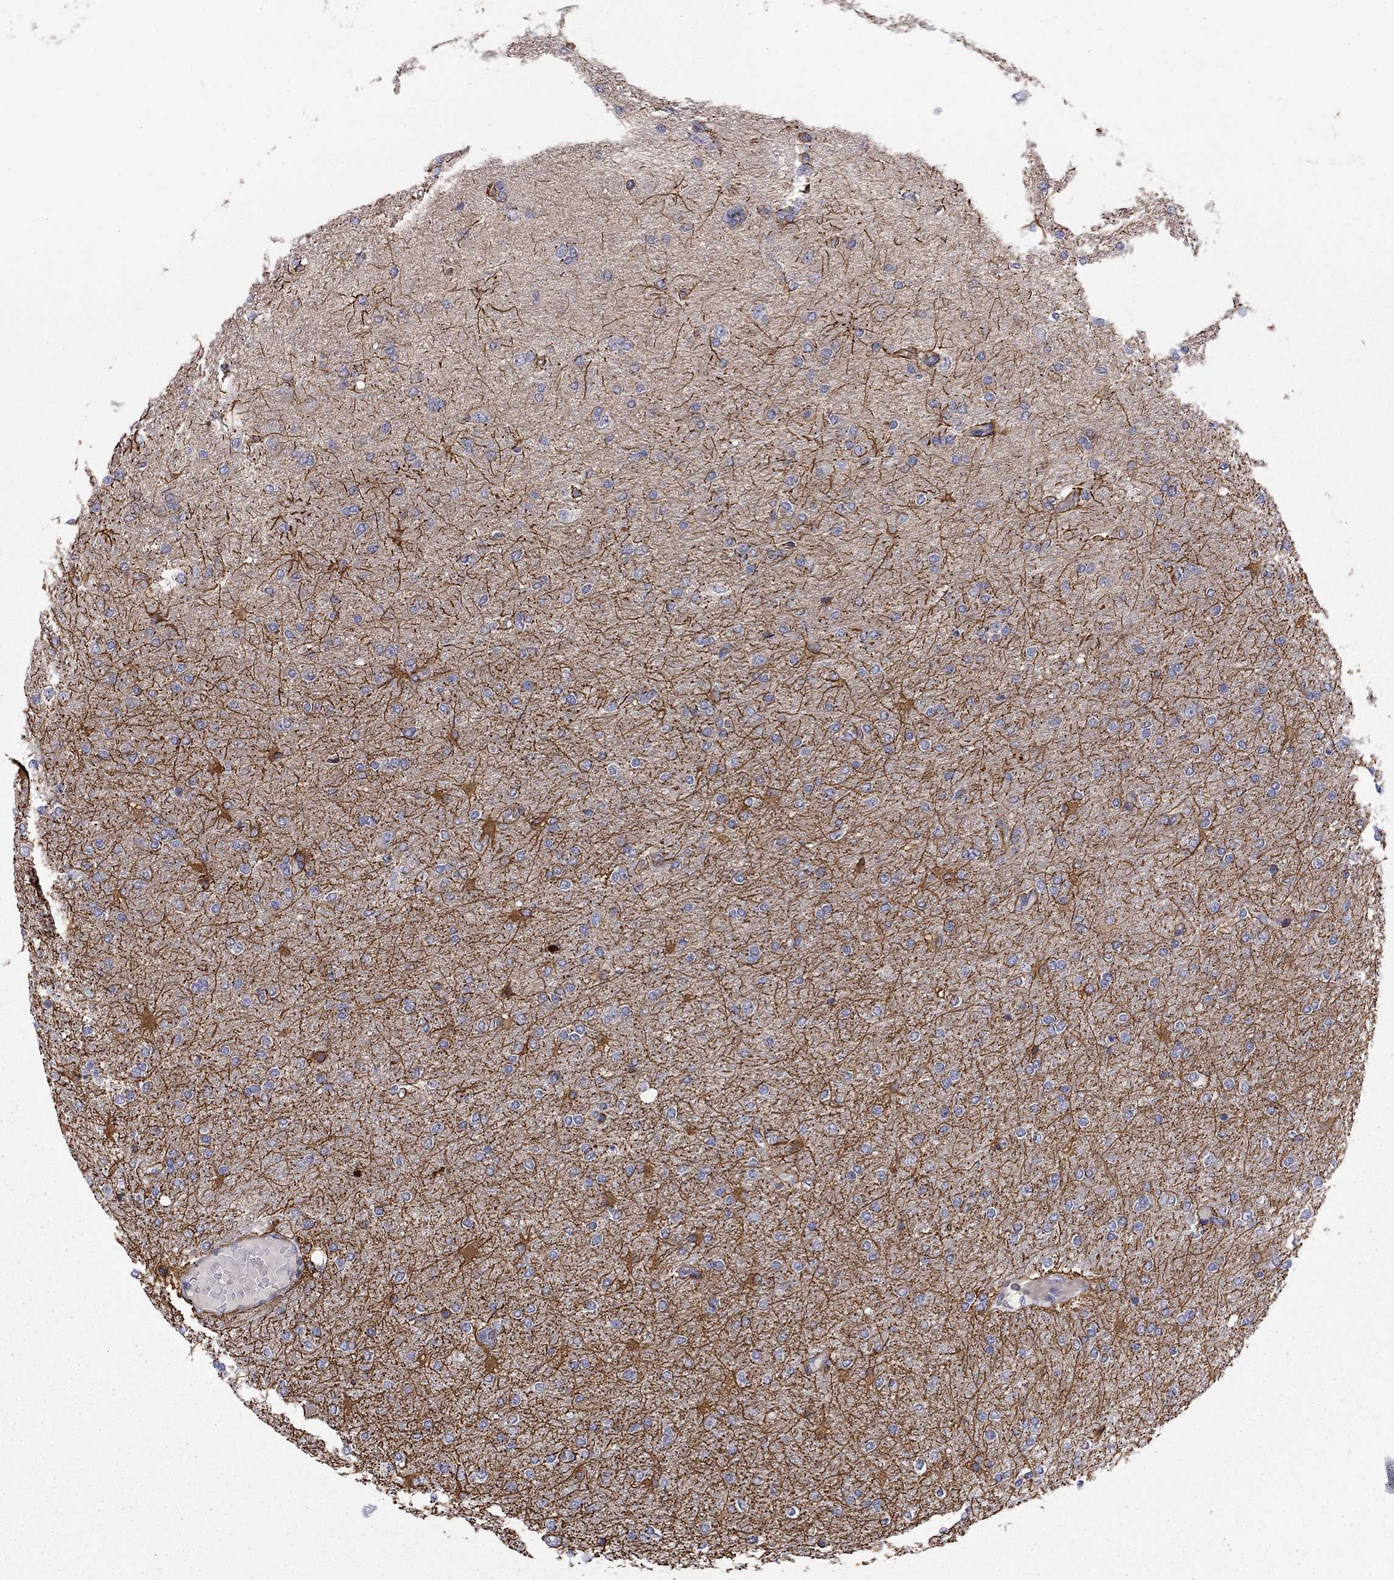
{"staining": {"intensity": "negative", "quantity": "none", "location": "none"}, "tissue": "glioma", "cell_type": "Tumor cells", "image_type": "cancer", "snomed": [{"axis": "morphology", "description": "Glioma, malignant, High grade"}, {"axis": "topography", "description": "Cerebral cortex"}], "caption": "Immunohistochemical staining of human high-grade glioma (malignant) demonstrates no significant expression in tumor cells.", "gene": "CLSTN1", "patient": {"sex": "male", "age": 70}}